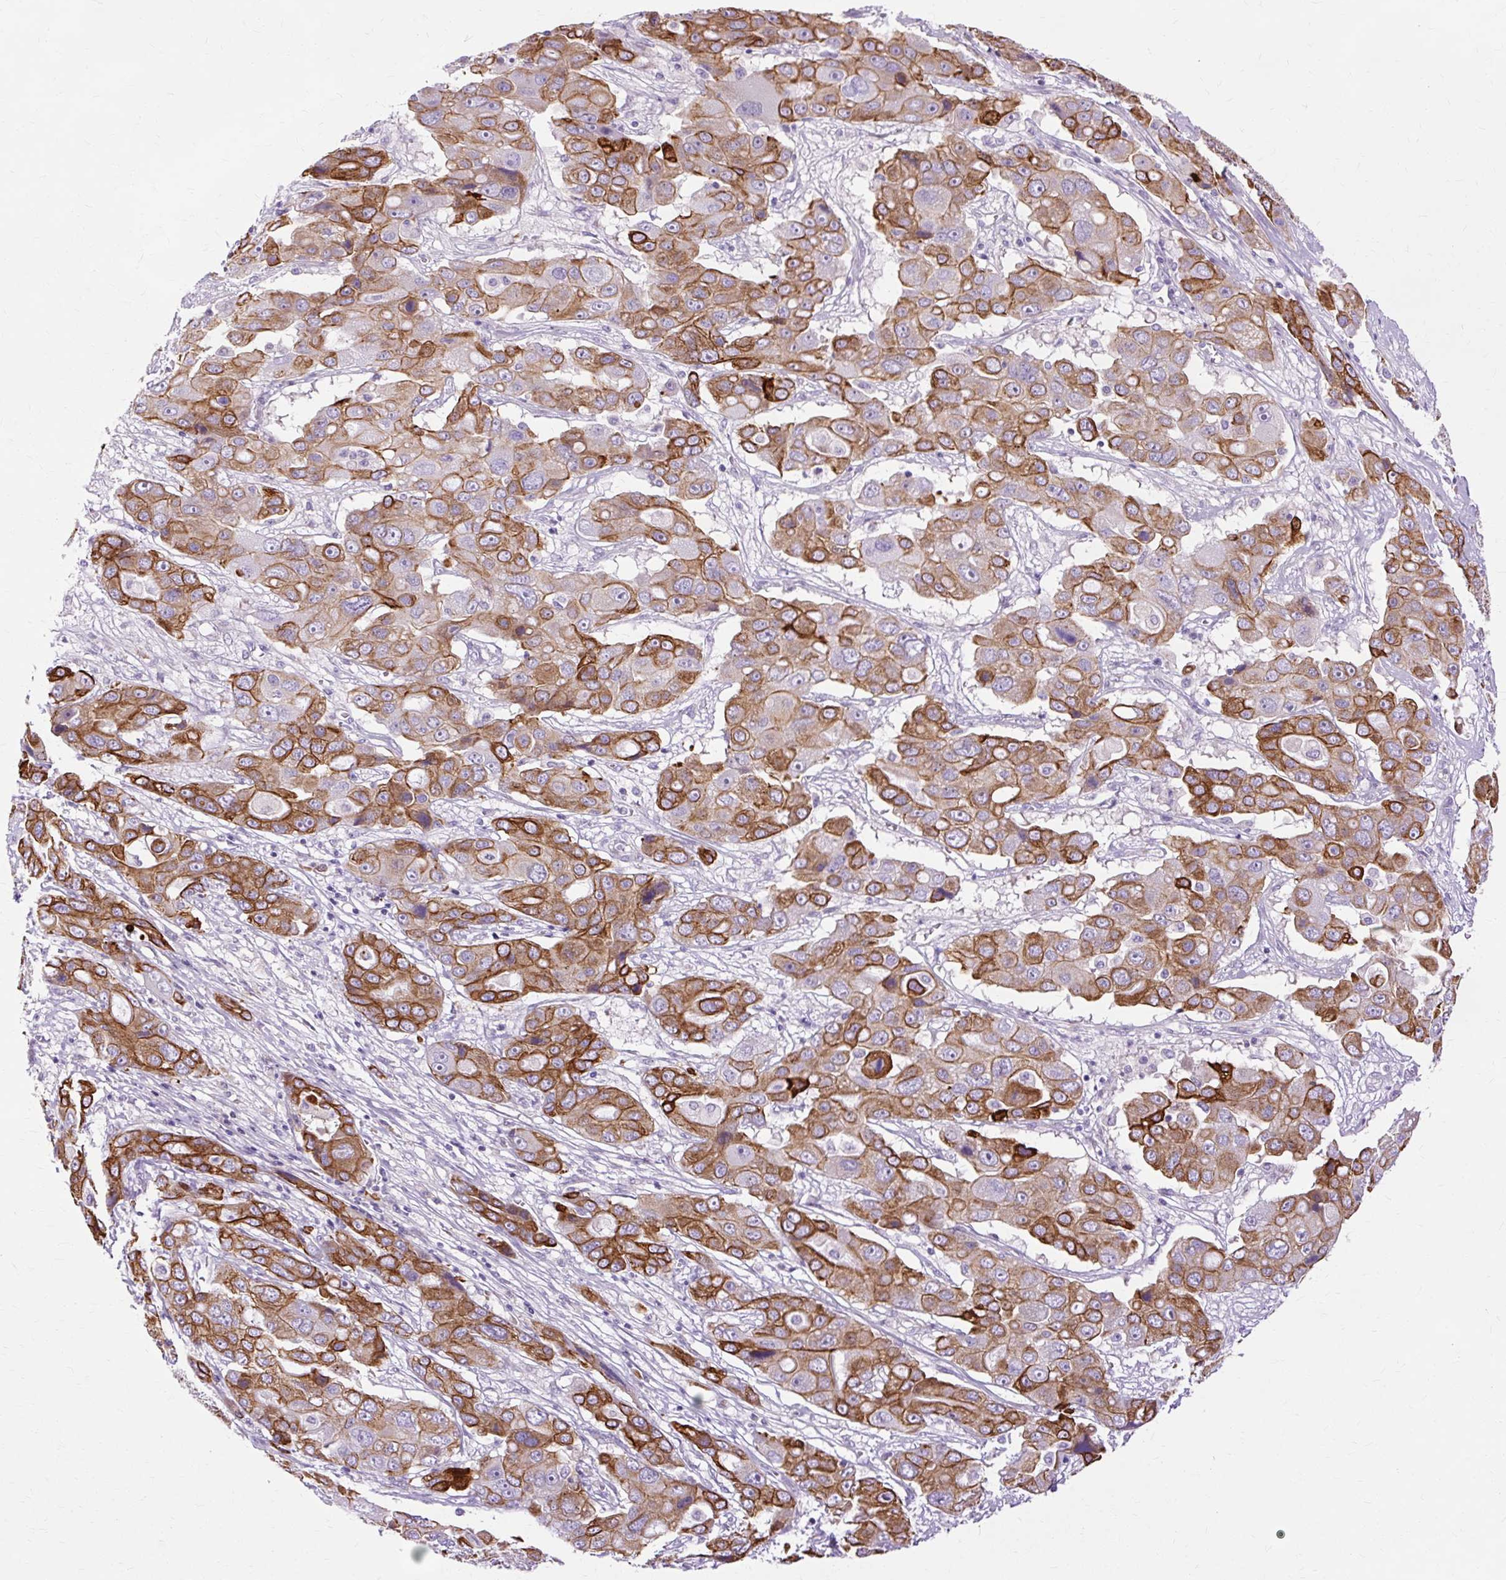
{"staining": {"intensity": "strong", "quantity": ">75%", "location": "cytoplasmic/membranous"}, "tissue": "liver cancer", "cell_type": "Tumor cells", "image_type": "cancer", "snomed": [{"axis": "morphology", "description": "Cholangiocarcinoma"}, {"axis": "topography", "description": "Liver"}], "caption": "Liver cancer (cholangiocarcinoma) was stained to show a protein in brown. There is high levels of strong cytoplasmic/membranous expression in about >75% of tumor cells.", "gene": "DCTN4", "patient": {"sex": "male", "age": 67}}